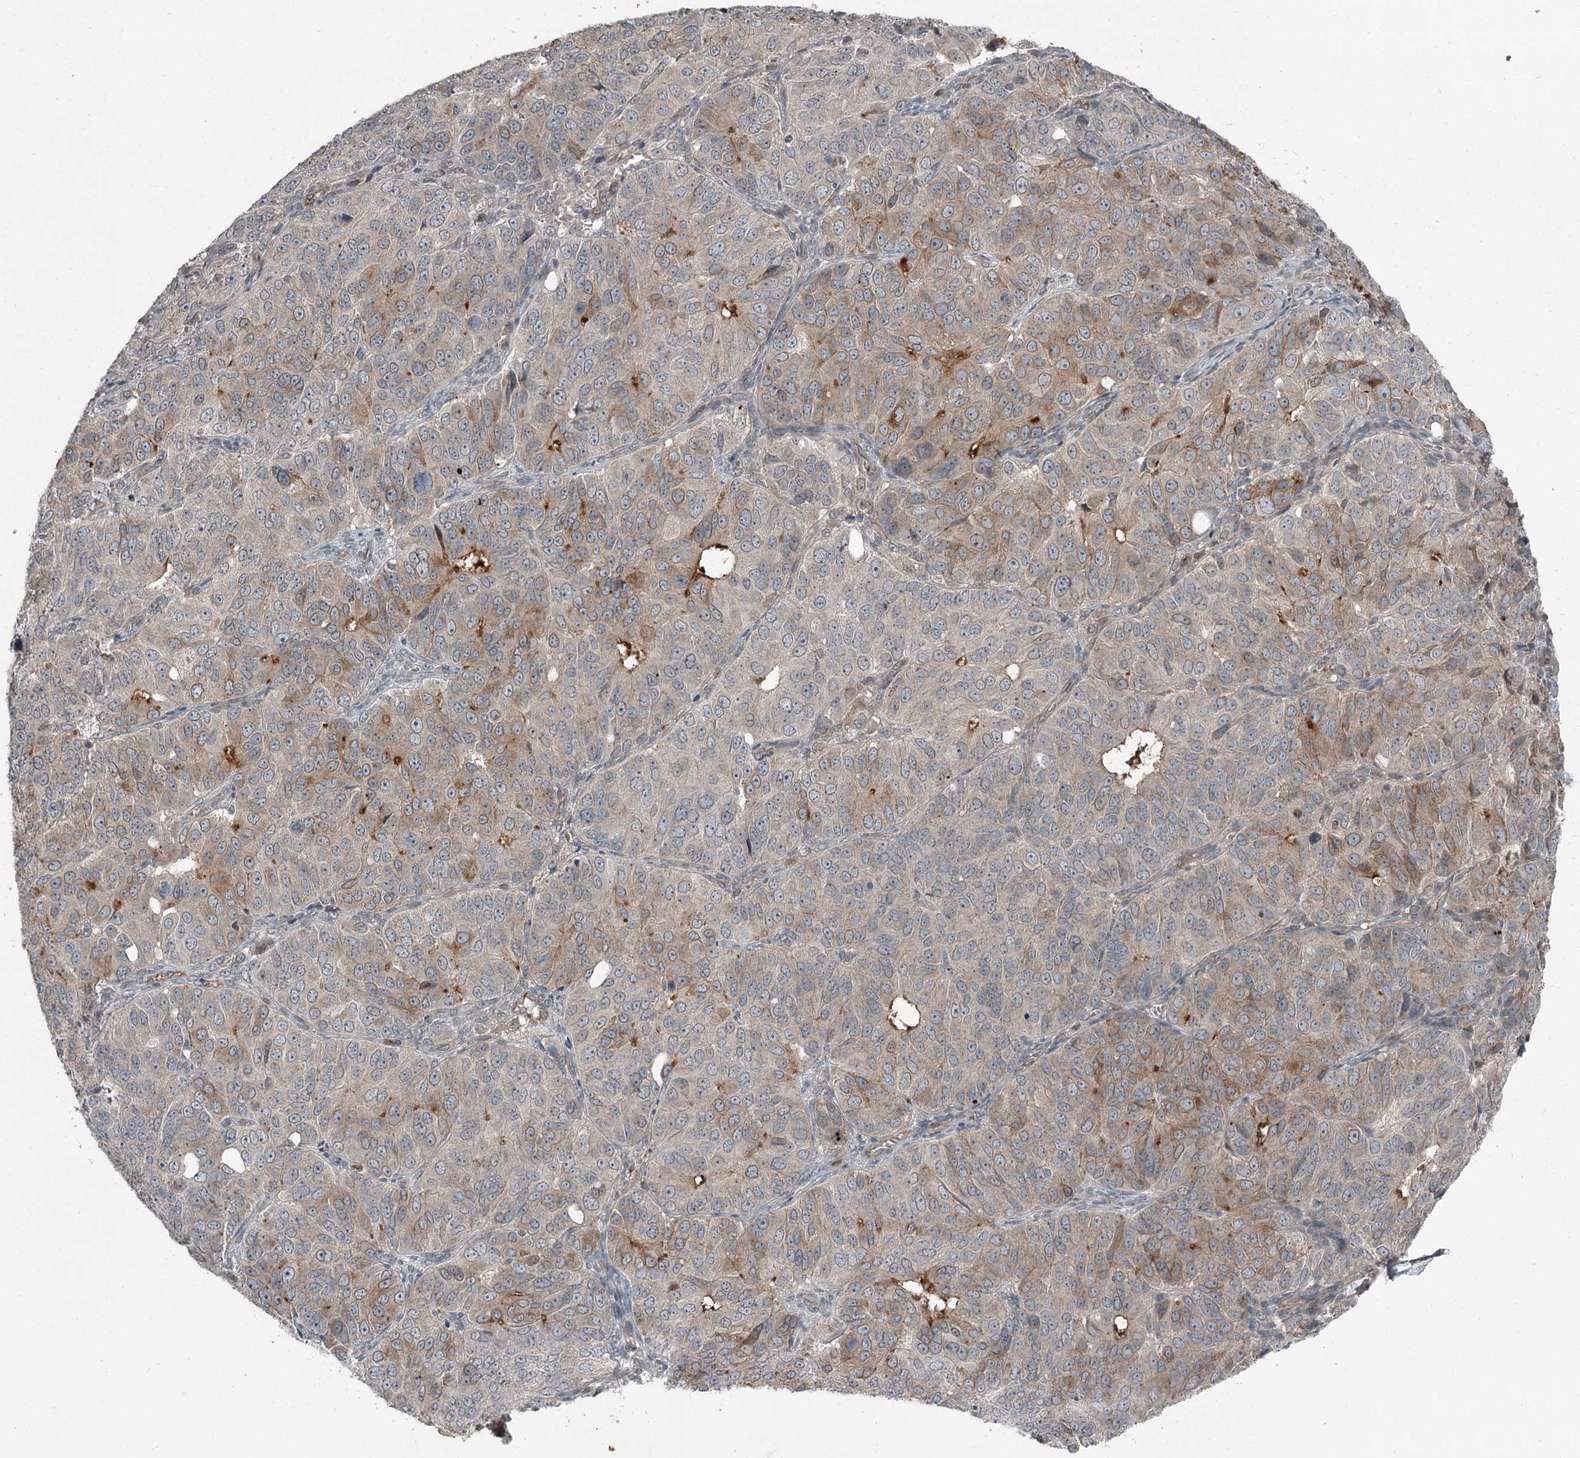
{"staining": {"intensity": "moderate", "quantity": "<25%", "location": "cytoplasmic/membranous"}, "tissue": "ovarian cancer", "cell_type": "Tumor cells", "image_type": "cancer", "snomed": [{"axis": "morphology", "description": "Carcinoma, endometroid"}, {"axis": "topography", "description": "Ovary"}], "caption": "Brown immunohistochemical staining in human endometroid carcinoma (ovarian) exhibits moderate cytoplasmic/membranous expression in approximately <25% of tumor cells. Using DAB (brown) and hematoxylin (blue) stains, captured at high magnification using brightfield microscopy.", "gene": "SLC39A8", "patient": {"sex": "female", "age": 51}}